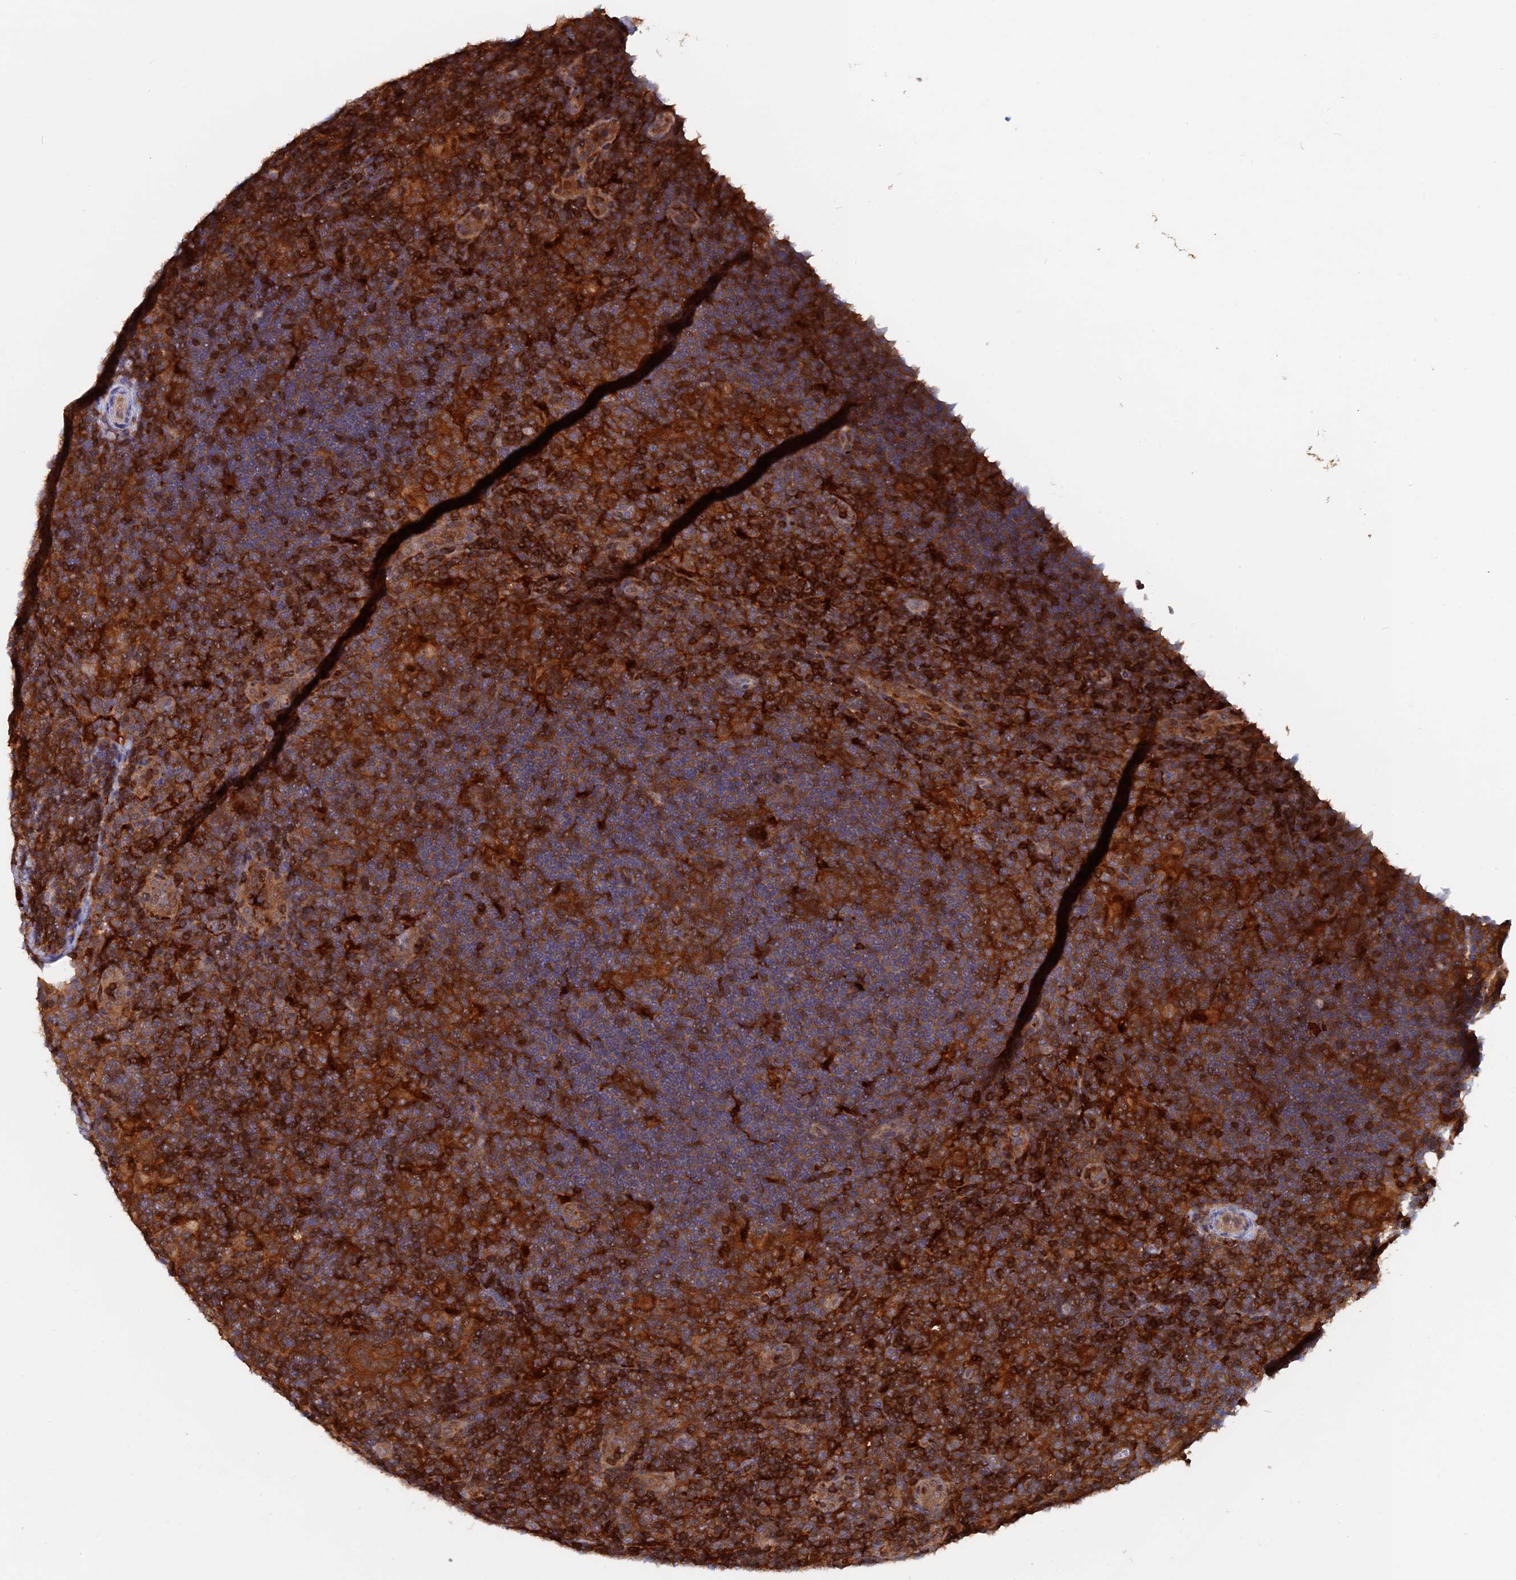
{"staining": {"intensity": "moderate", "quantity": ">75%", "location": "cytoplasmic/membranous"}, "tissue": "lymphoma", "cell_type": "Tumor cells", "image_type": "cancer", "snomed": [{"axis": "morphology", "description": "Hodgkin's disease, NOS"}, {"axis": "topography", "description": "Lymph node"}], "caption": "Moderate cytoplasmic/membranous expression is present in about >75% of tumor cells in Hodgkin's disease.", "gene": "BLVRA", "patient": {"sex": "female", "age": 57}}